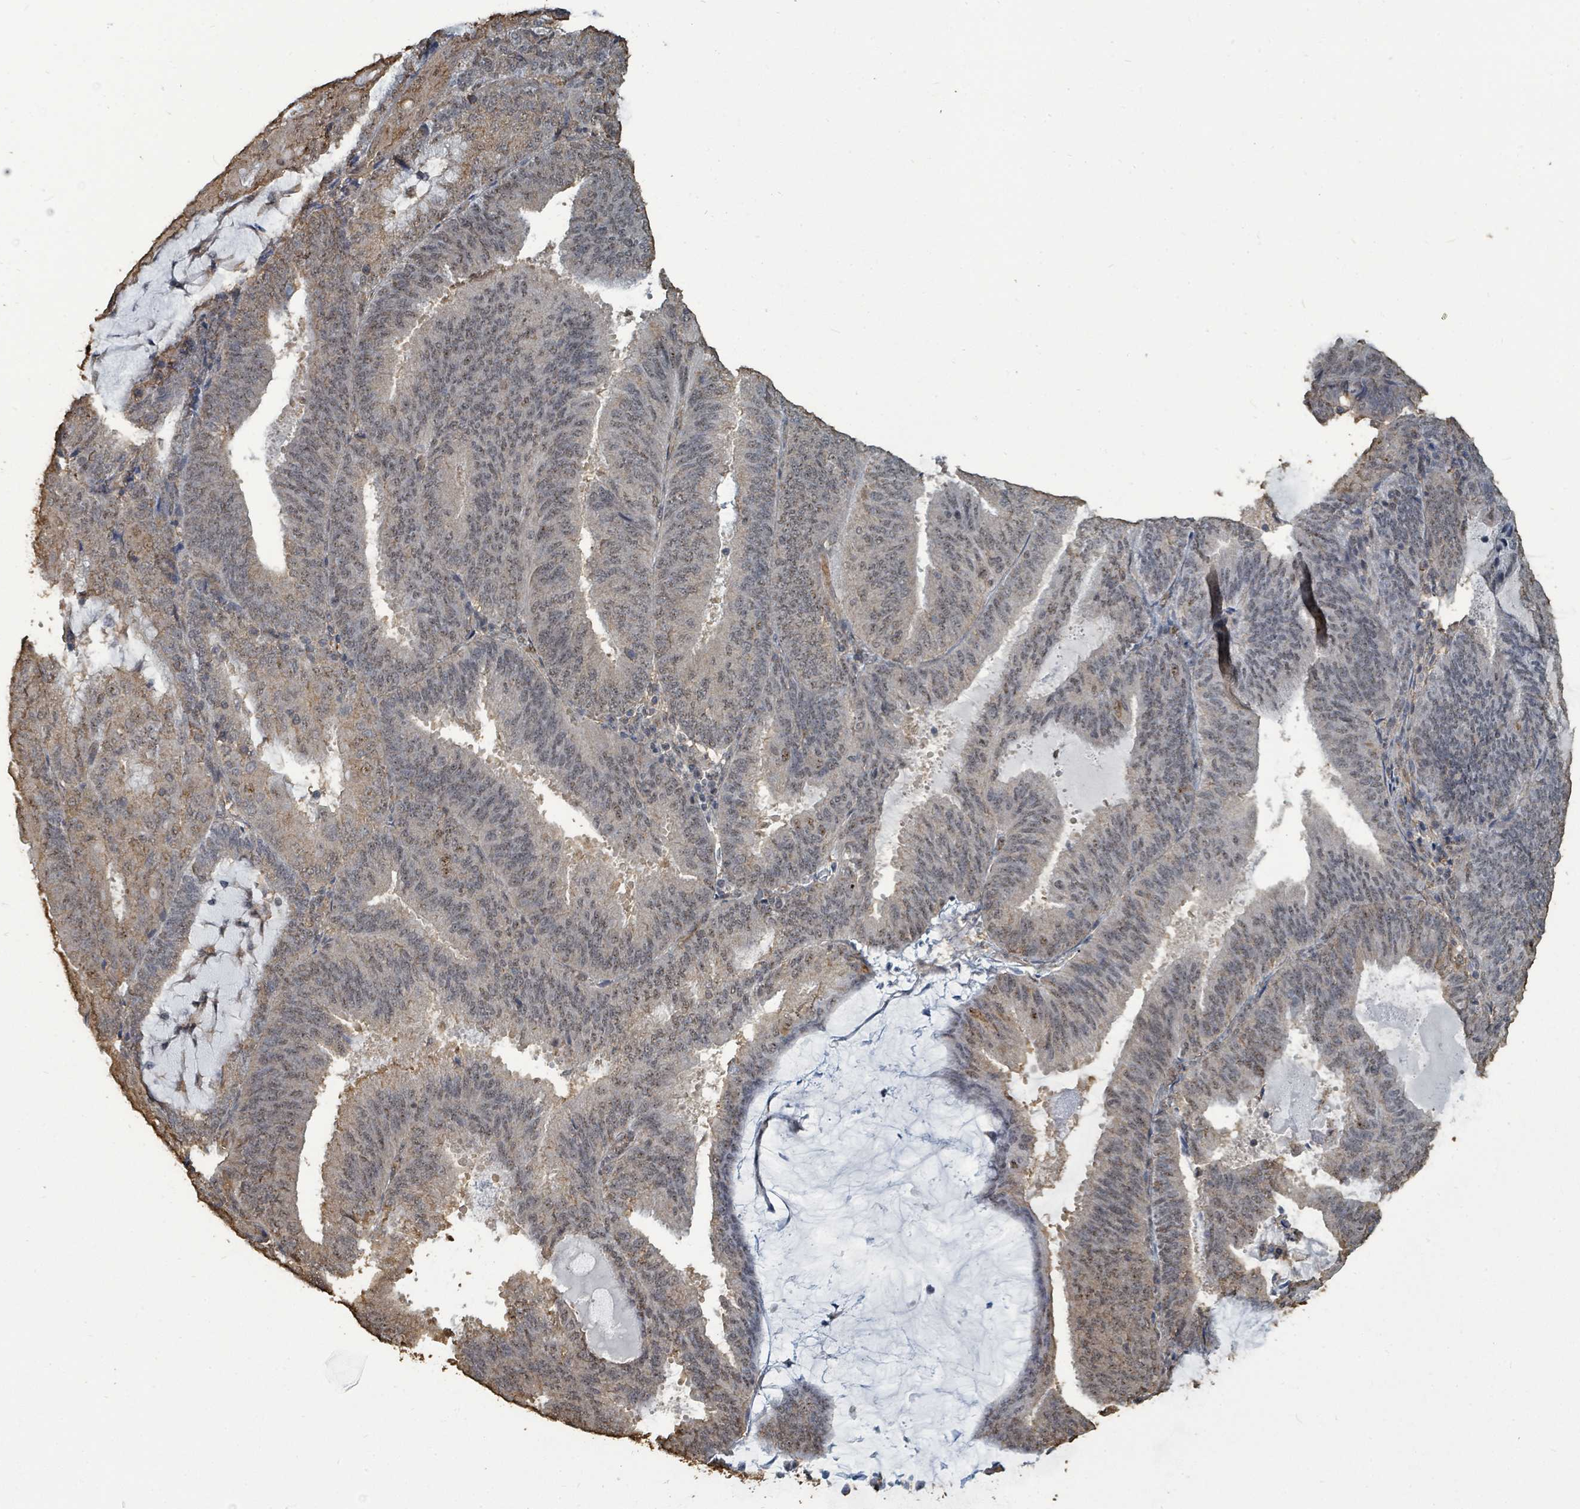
{"staining": {"intensity": "weak", "quantity": ">75%", "location": "nuclear"}, "tissue": "endometrial cancer", "cell_type": "Tumor cells", "image_type": "cancer", "snomed": [{"axis": "morphology", "description": "Adenocarcinoma, NOS"}, {"axis": "topography", "description": "Endometrium"}], "caption": "Tumor cells reveal low levels of weak nuclear staining in about >75% of cells in endometrial cancer (adenocarcinoma).", "gene": "C6orf52", "patient": {"sex": "female", "age": 81}}